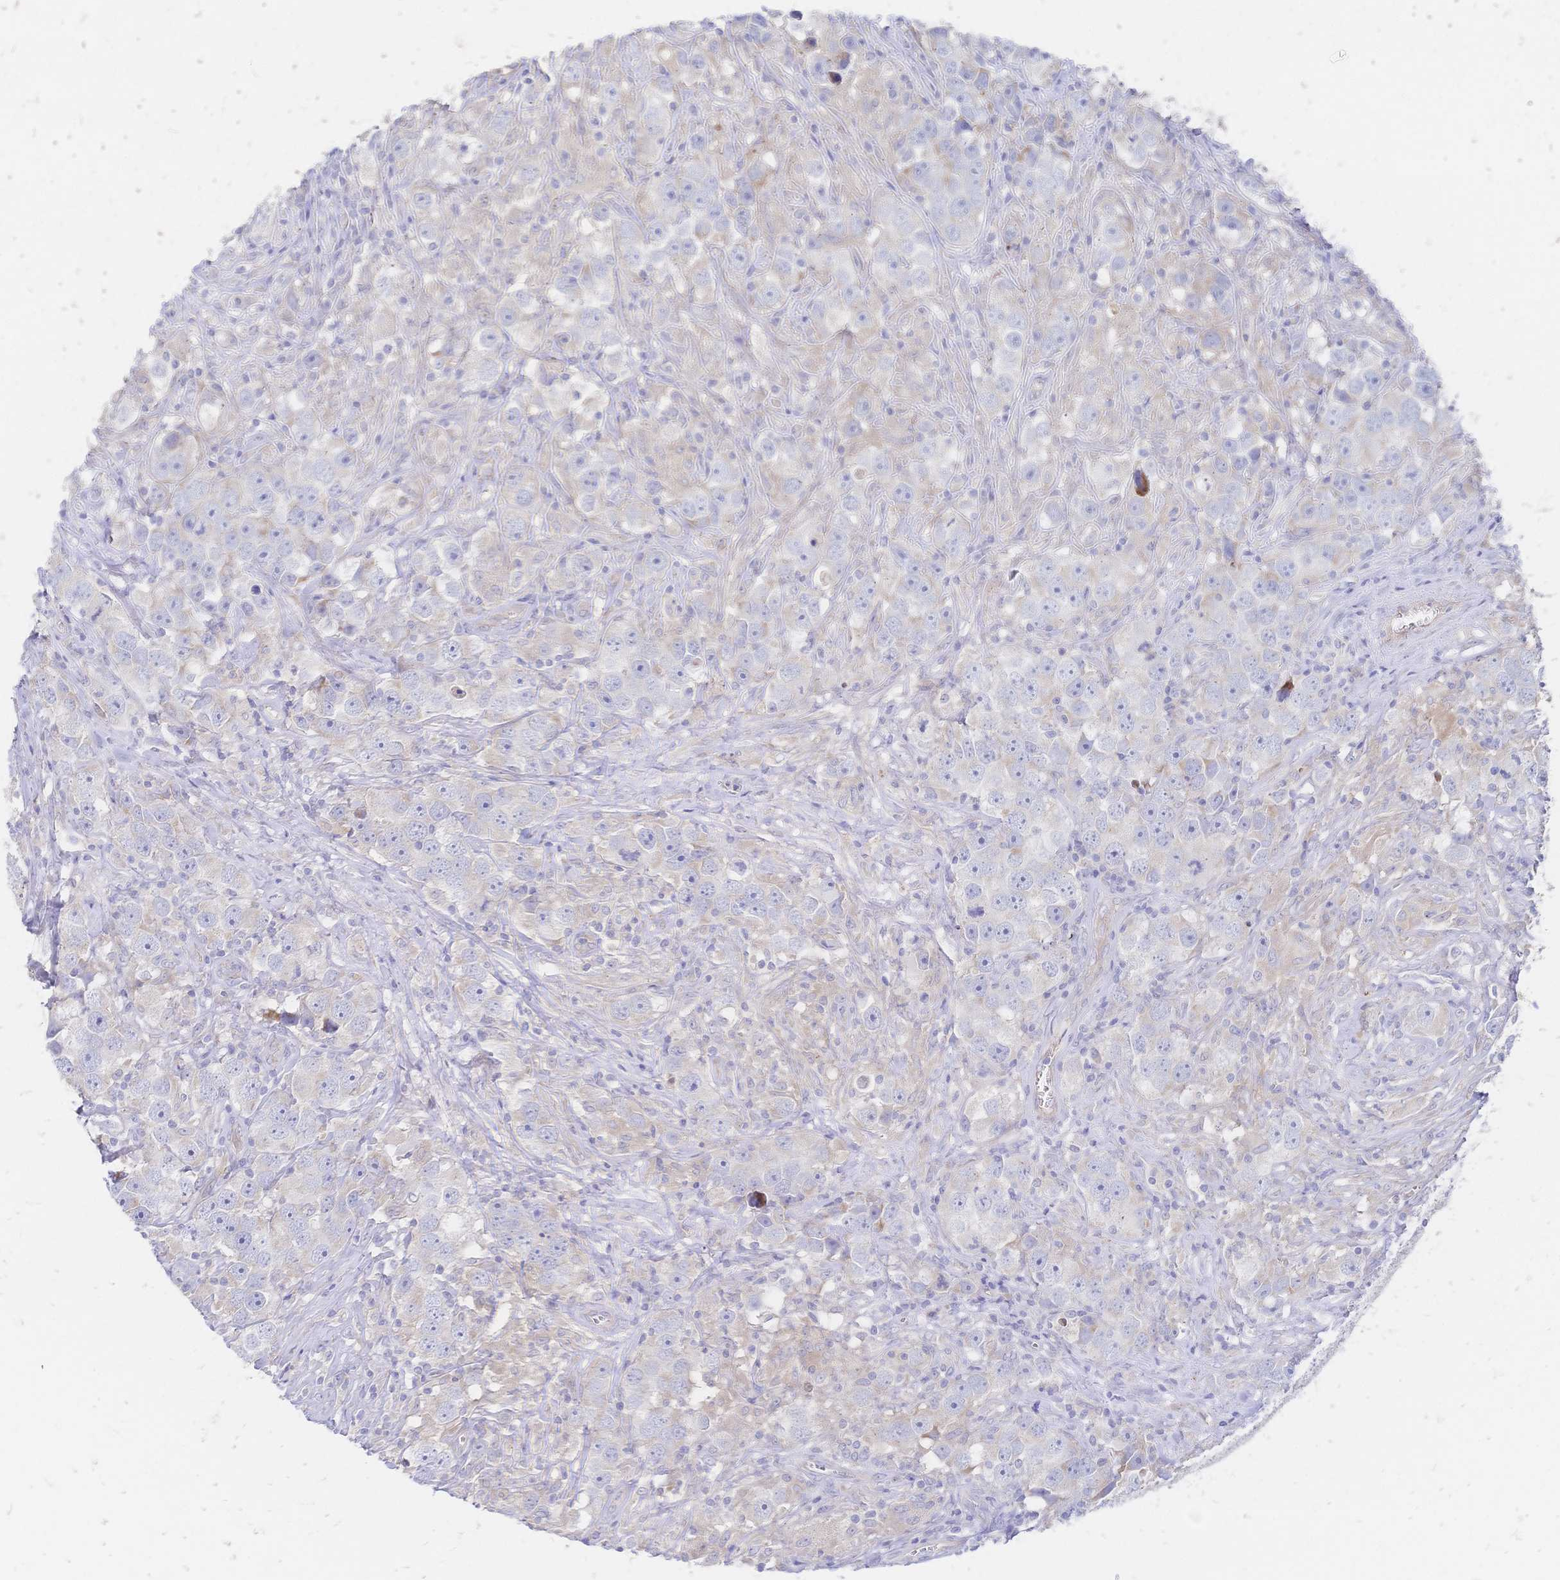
{"staining": {"intensity": "negative", "quantity": "none", "location": "none"}, "tissue": "testis cancer", "cell_type": "Tumor cells", "image_type": "cancer", "snomed": [{"axis": "morphology", "description": "Seminoma, NOS"}, {"axis": "topography", "description": "Testis"}], "caption": "Seminoma (testis) stained for a protein using IHC displays no staining tumor cells.", "gene": "VWC2L", "patient": {"sex": "male", "age": 49}}